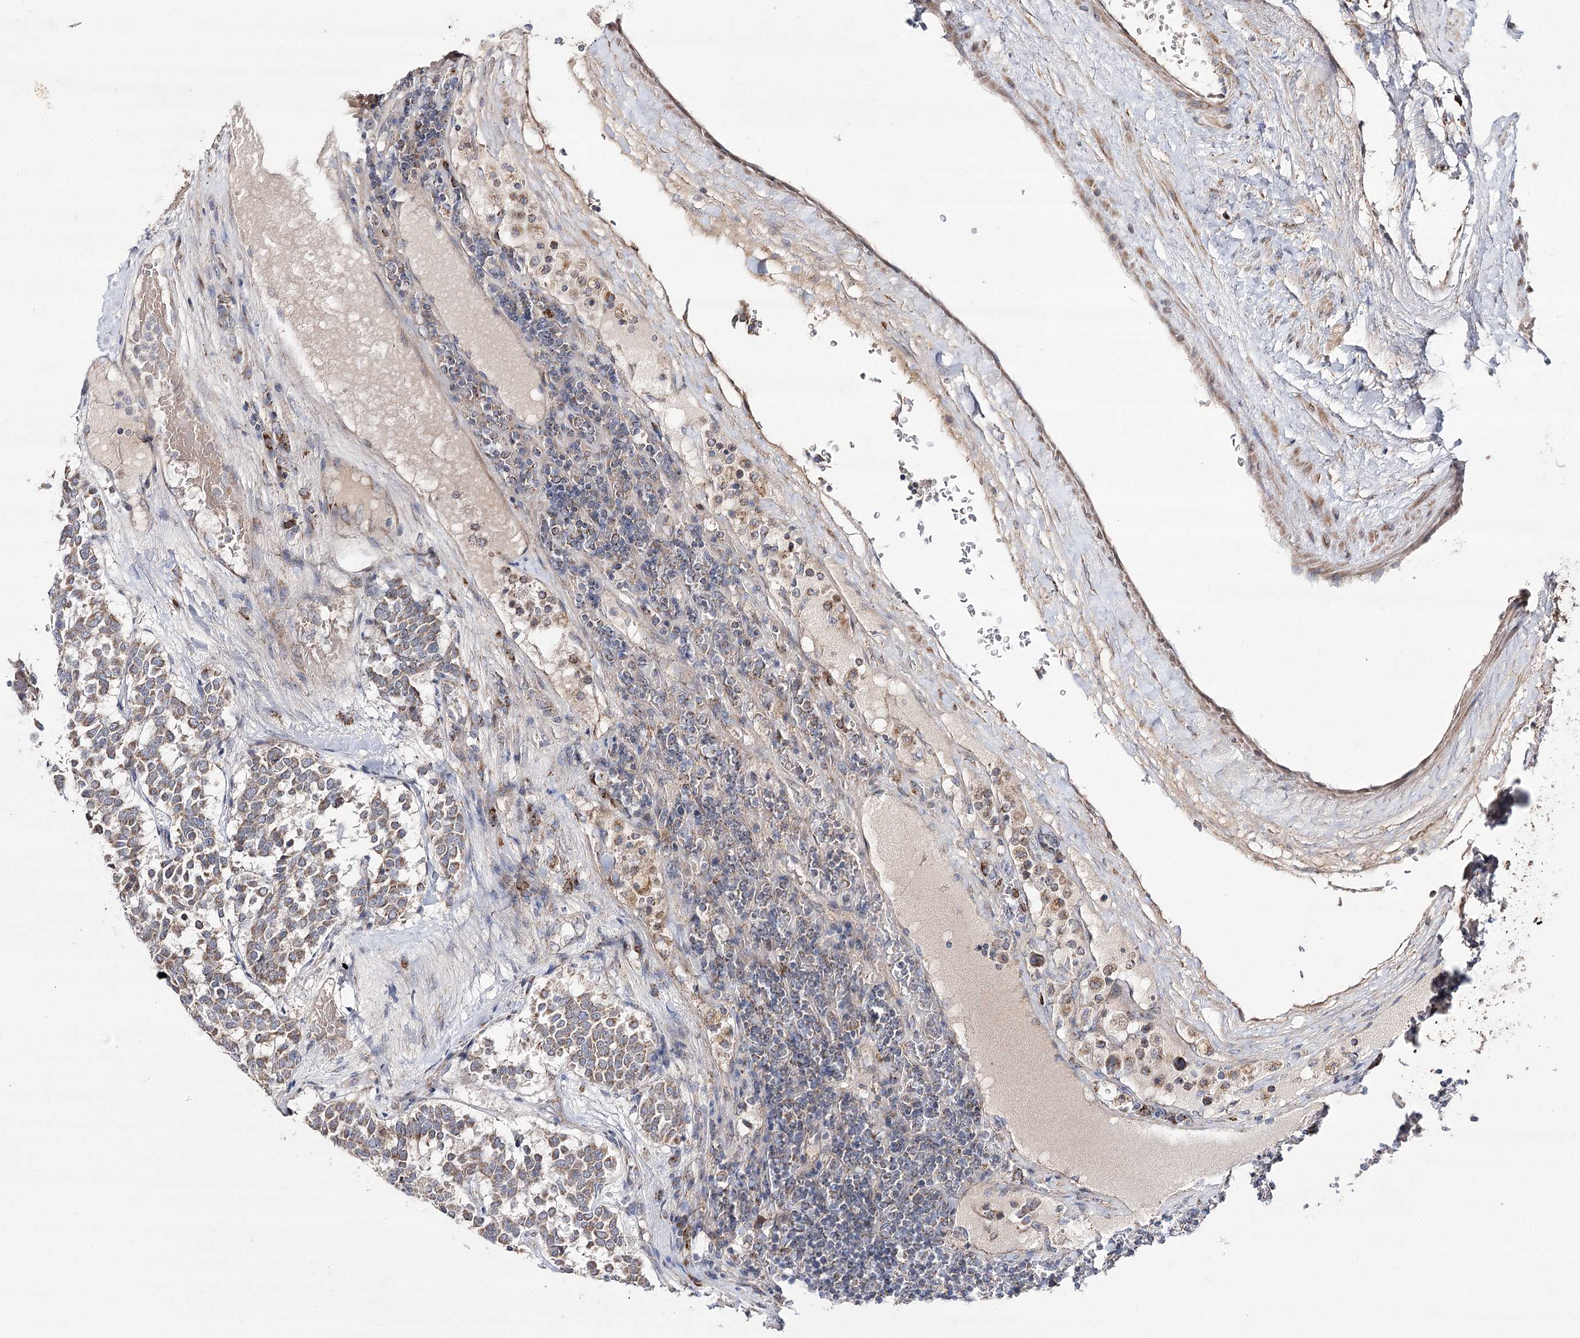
{"staining": {"intensity": "moderate", "quantity": ">75%", "location": "cytoplasmic/membranous"}, "tissue": "carcinoid", "cell_type": "Tumor cells", "image_type": "cancer", "snomed": [{"axis": "morphology", "description": "Carcinoid, malignant, NOS"}, {"axis": "topography", "description": "Pancreas"}], "caption": "Immunohistochemistry micrograph of neoplastic tissue: human malignant carcinoid stained using immunohistochemistry reveals medium levels of moderate protein expression localized specifically in the cytoplasmic/membranous of tumor cells, appearing as a cytoplasmic/membranous brown color.", "gene": "NADK2", "patient": {"sex": "female", "age": 54}}